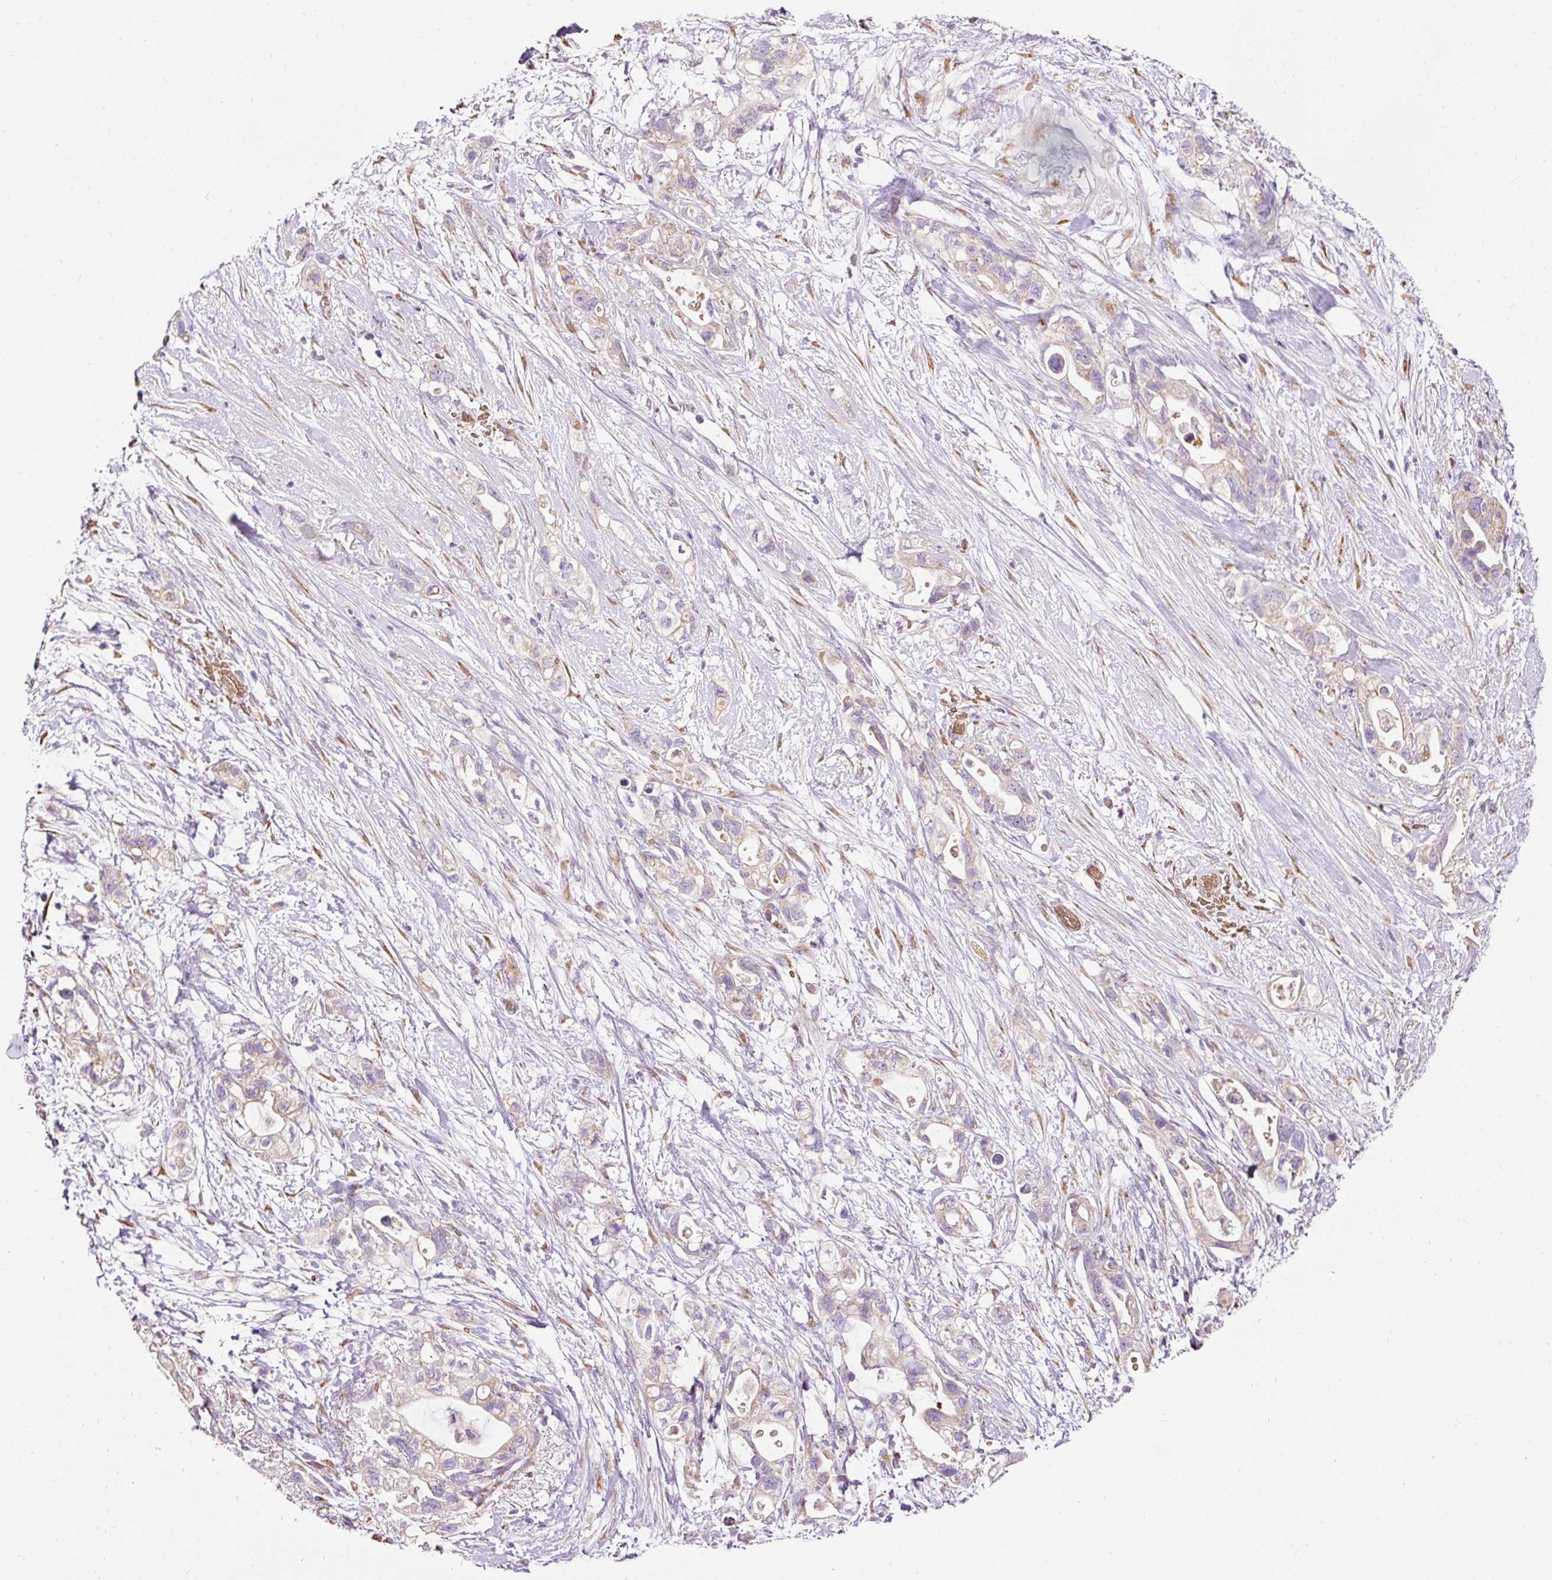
{"staining": {"intensity": "weak", "quantity": "25%-75%", "location": "cytoplasmic/membranous"}, "tissue": "pancreatic cancer", "cell_type": "Tumor cells", "image_type": "cancer", "snomed": [{"axis": "morphology", "description": "Adenocarcinoma, NOS"}, {"axis": "topography", "description": "Pancreas"}], "caption": "IHC of human pancreatic cancer shows low levels of weak cytoplasmic/membranous expression in approximately 25%-75% of tumor cells.", "gene": "PRRC2A", "patient": {"sex": "female", "age": 72}}